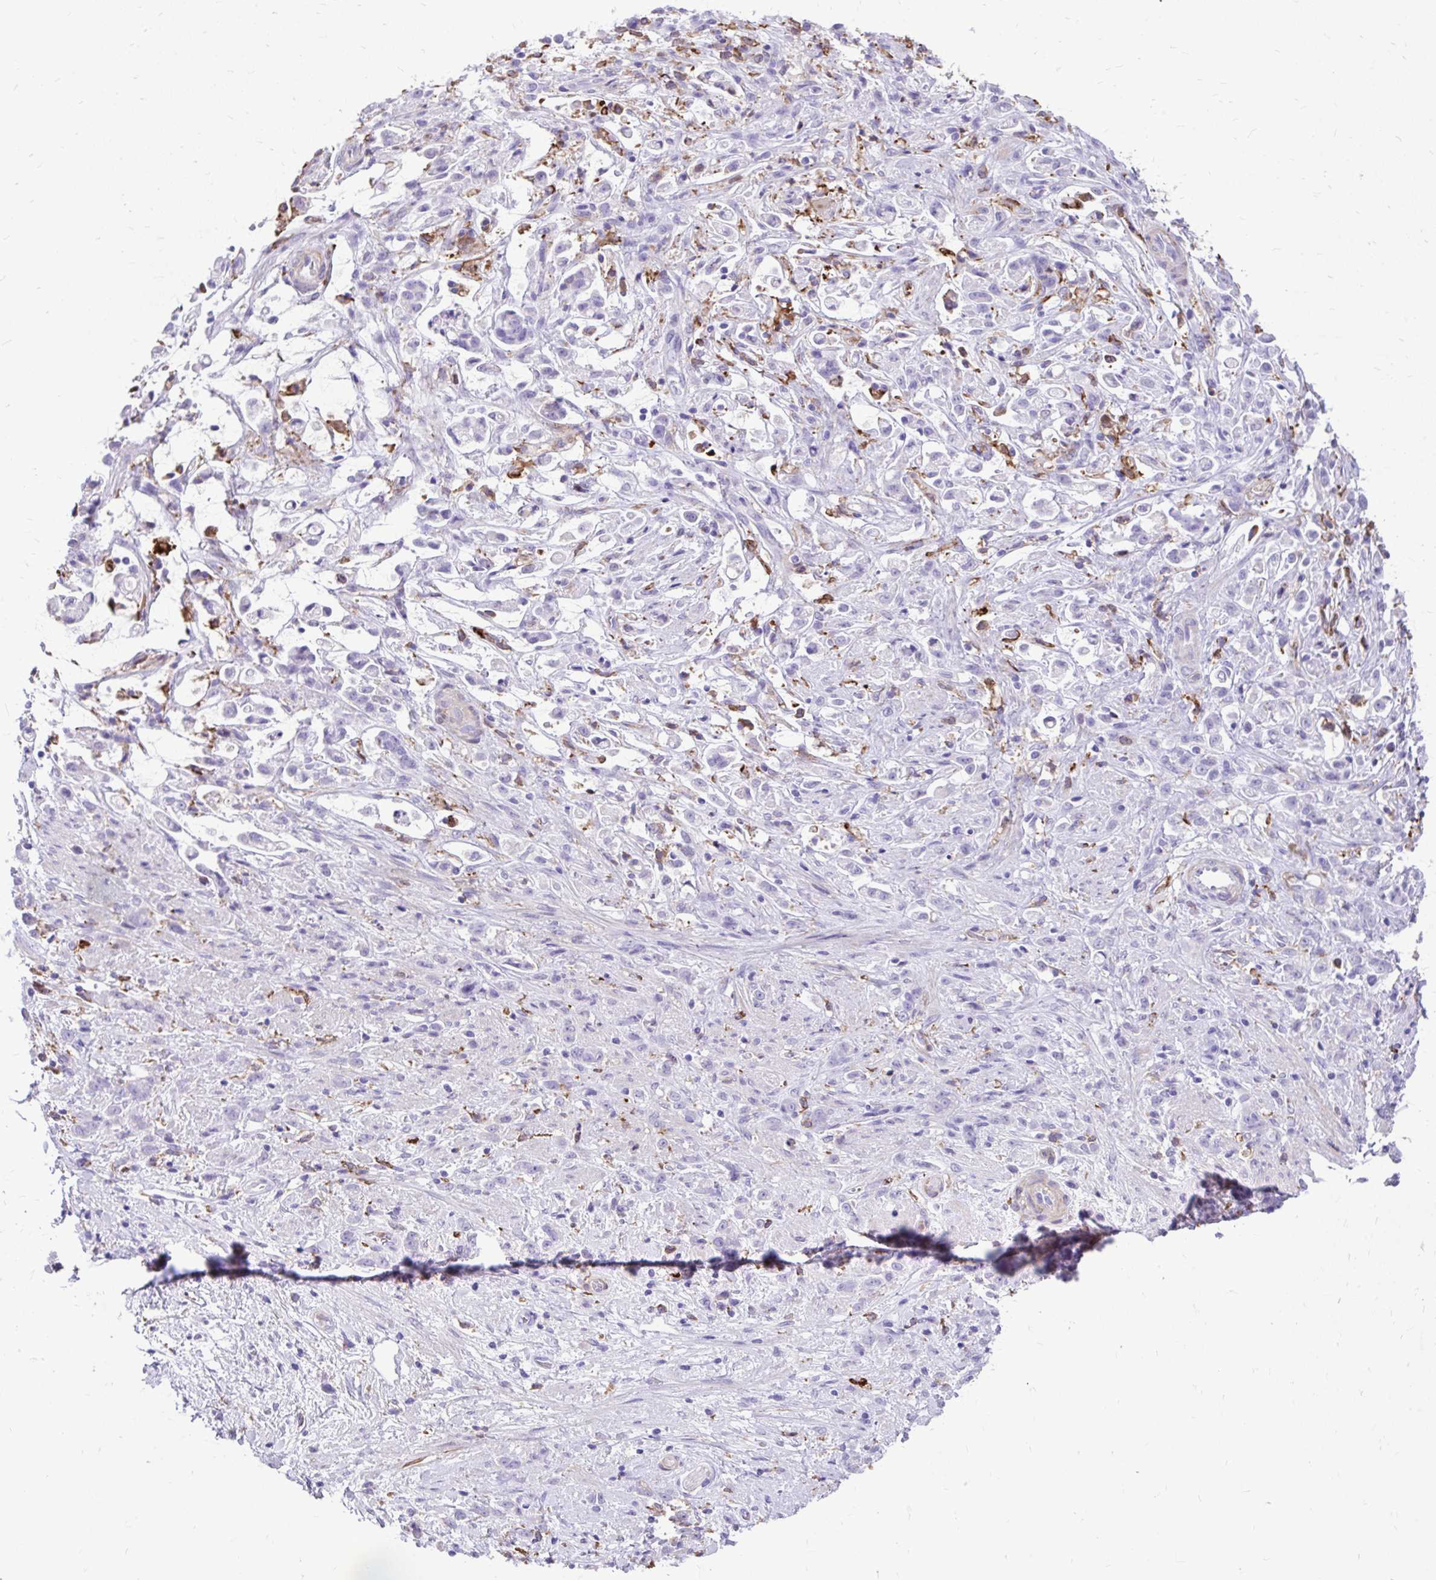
{"staining": {"intensity": "negative", "quantity": "none", "location": "none"}, "tissue": "stomach cancer", "cell_type": "Tumor cells", "image_type": "cancer", "snomed": [{"axis": "morphology", "description": "Adenocarcinoma, NOS"}, {"axis": "topography", "description": "Stomach"}], "caption": "Tumor cells are negative for brown protein staining in stomach adenocarcinoma. (Brightfield microscopy of DAB IHC at high magnification).", "gene": "TLR7", "patient": {"sex": "female", "age": 60}}